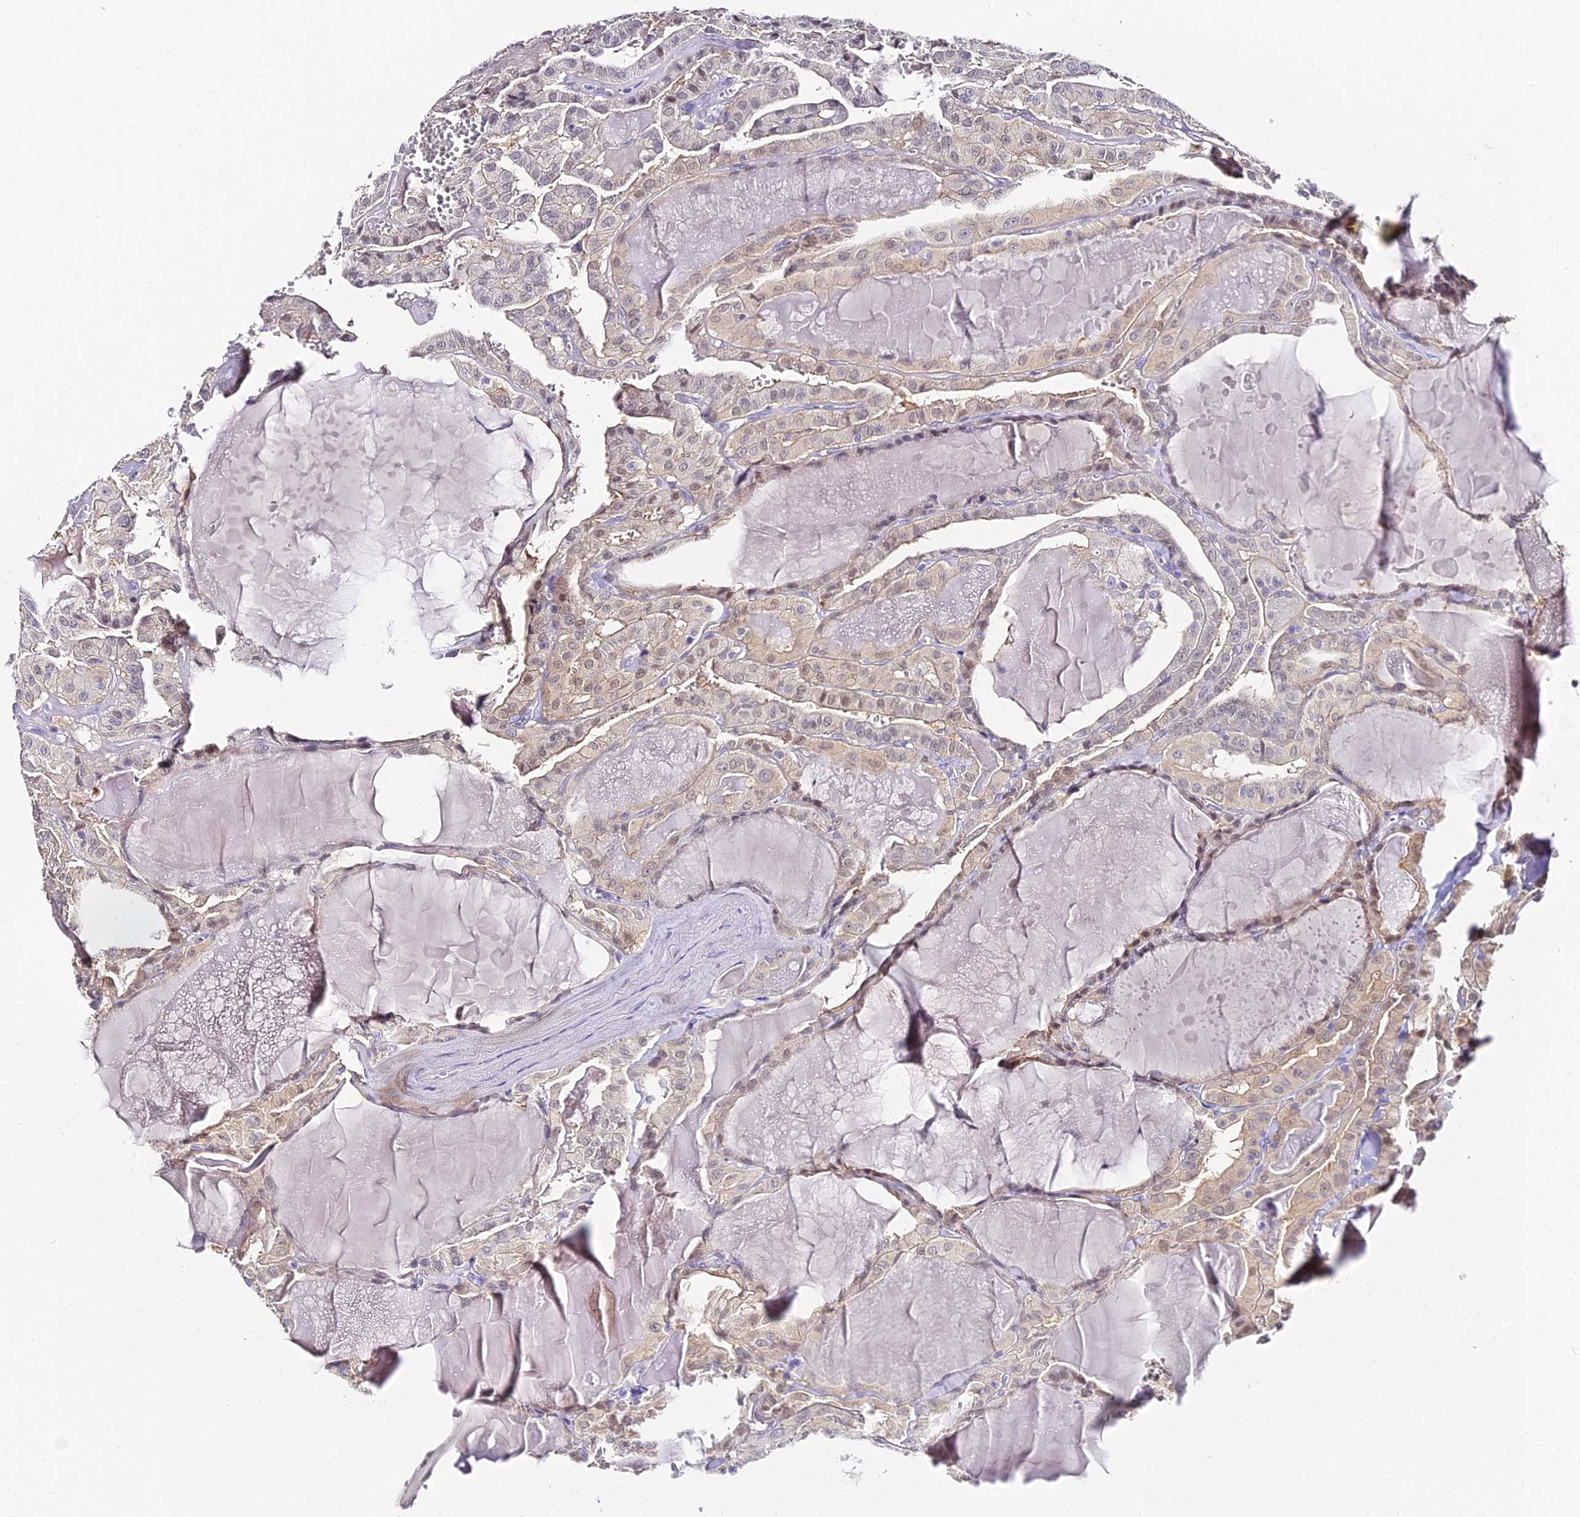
{"staining": {"intensity": "weak", "quantity": "25%-75%", "location": "nuclear"}, "tissue": "thyroid cancer", "cell_type": "Tumor cells", "image_type": "cancer", "snomed": [{"axis": "morphology", "description": "Papillary adenocarcinoma, NOS"}, {"axis": "topography", "description": "Thyroid gland"}], "caption": "A micrograph of human papillary adenocarcinoma (thyroid) stained for a protein displays weak nuclear brown staining in tumor cells. (brown staining indicates protein expression, while blue staining denotes nuclei).", "gene": "ABHD14A-ACY1", "patient": {"sex": "male", "age": 52}}